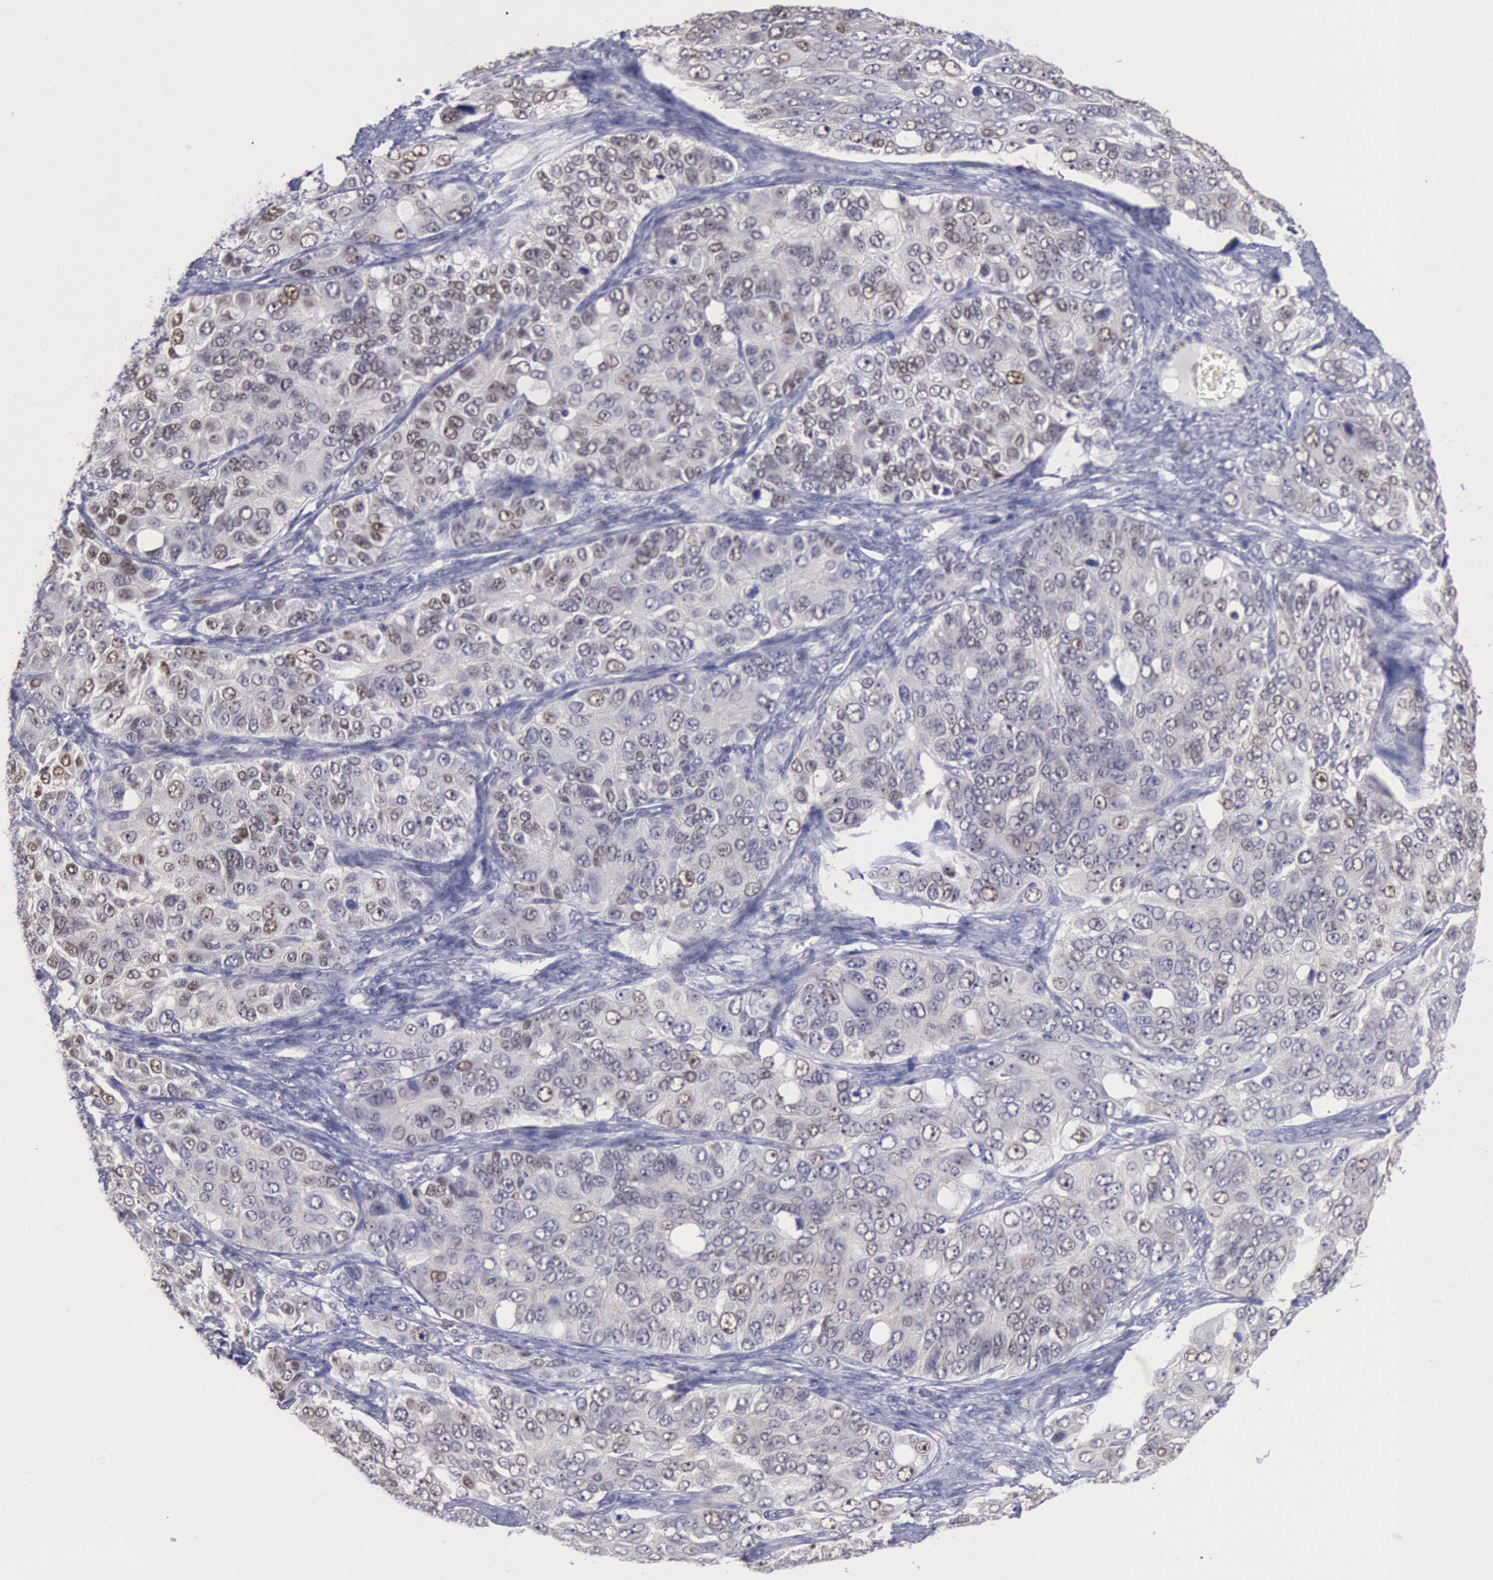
{"staining": {"intensity": "negative", "quantity": "none", "location": "none"}, "tissue": "ovarian cancer", "cell_type": "Tumor cells", "image_type": "cancer", "snomed": [{"axis": "morphology", "description": "Carcinoma, endometroid"}, {"axis": "topography", "description": "Ovary"}], "caption": "High magnification brightfield microscopy of ovarian cancer (endometroid carcinoma) stained with DAB (brown) and counterstained with hematoxylin (blue): tumor cells show no significant staining.", "gene": "RPS6KA5", "patient": {"sex": "female", "age": 51}}